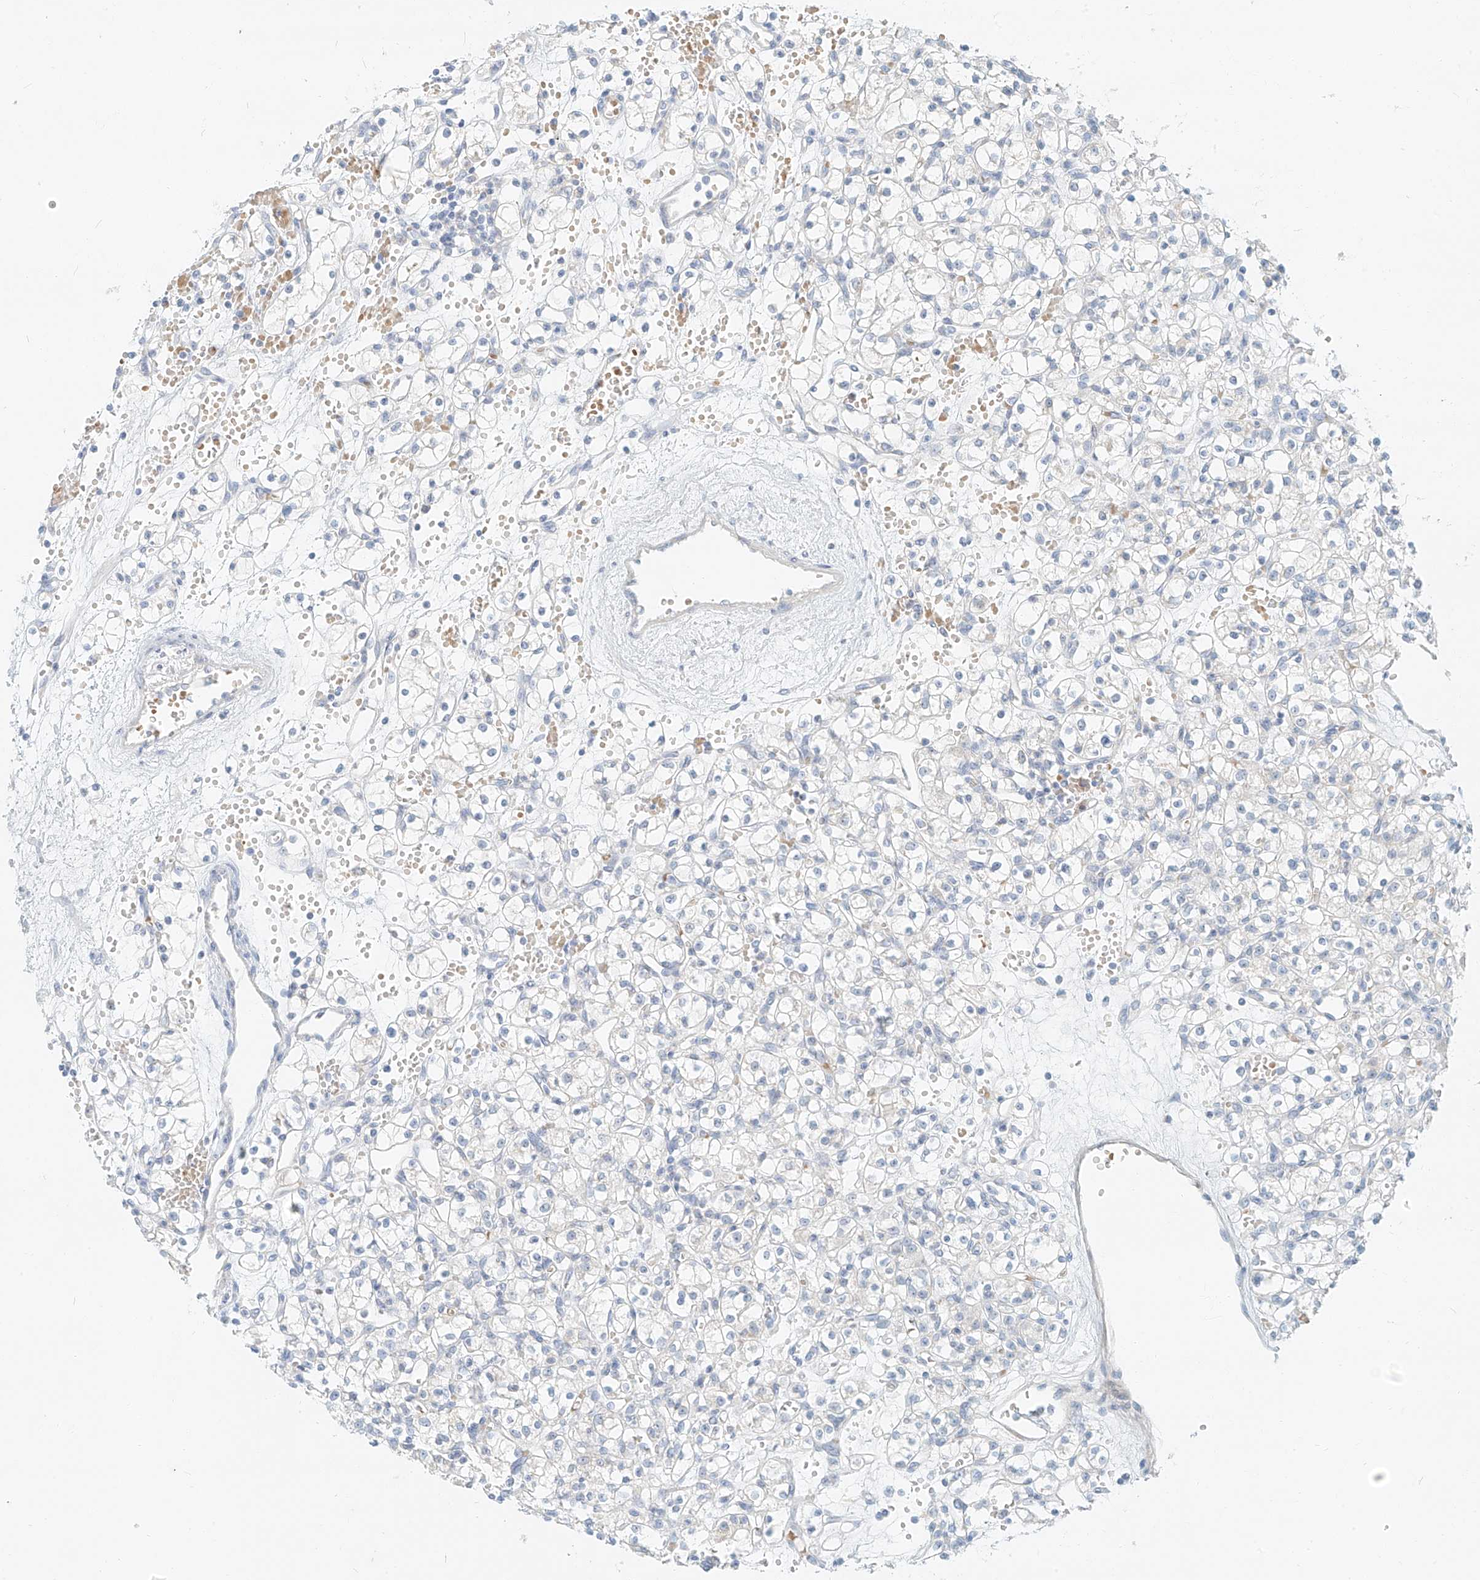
{"staining": {"intensity": "negative", "quantity": "none", "location": "none"}, "tissue": "renal cancer", "cell_type": "Tumor cells", "image_type": "cancer", "snomed": [{"axis": "morphology", "description": "Adenocarcinoma, NOS"}, {"axis": "topography", "description": "Kidney"}], "caption": "DAB immunohistochemical staining of human adenocarcinoma (renal) demonstrates no significant staining in tumor cells.", "gene": "PGC", "patient": {"sex": "female", "age": 59}}